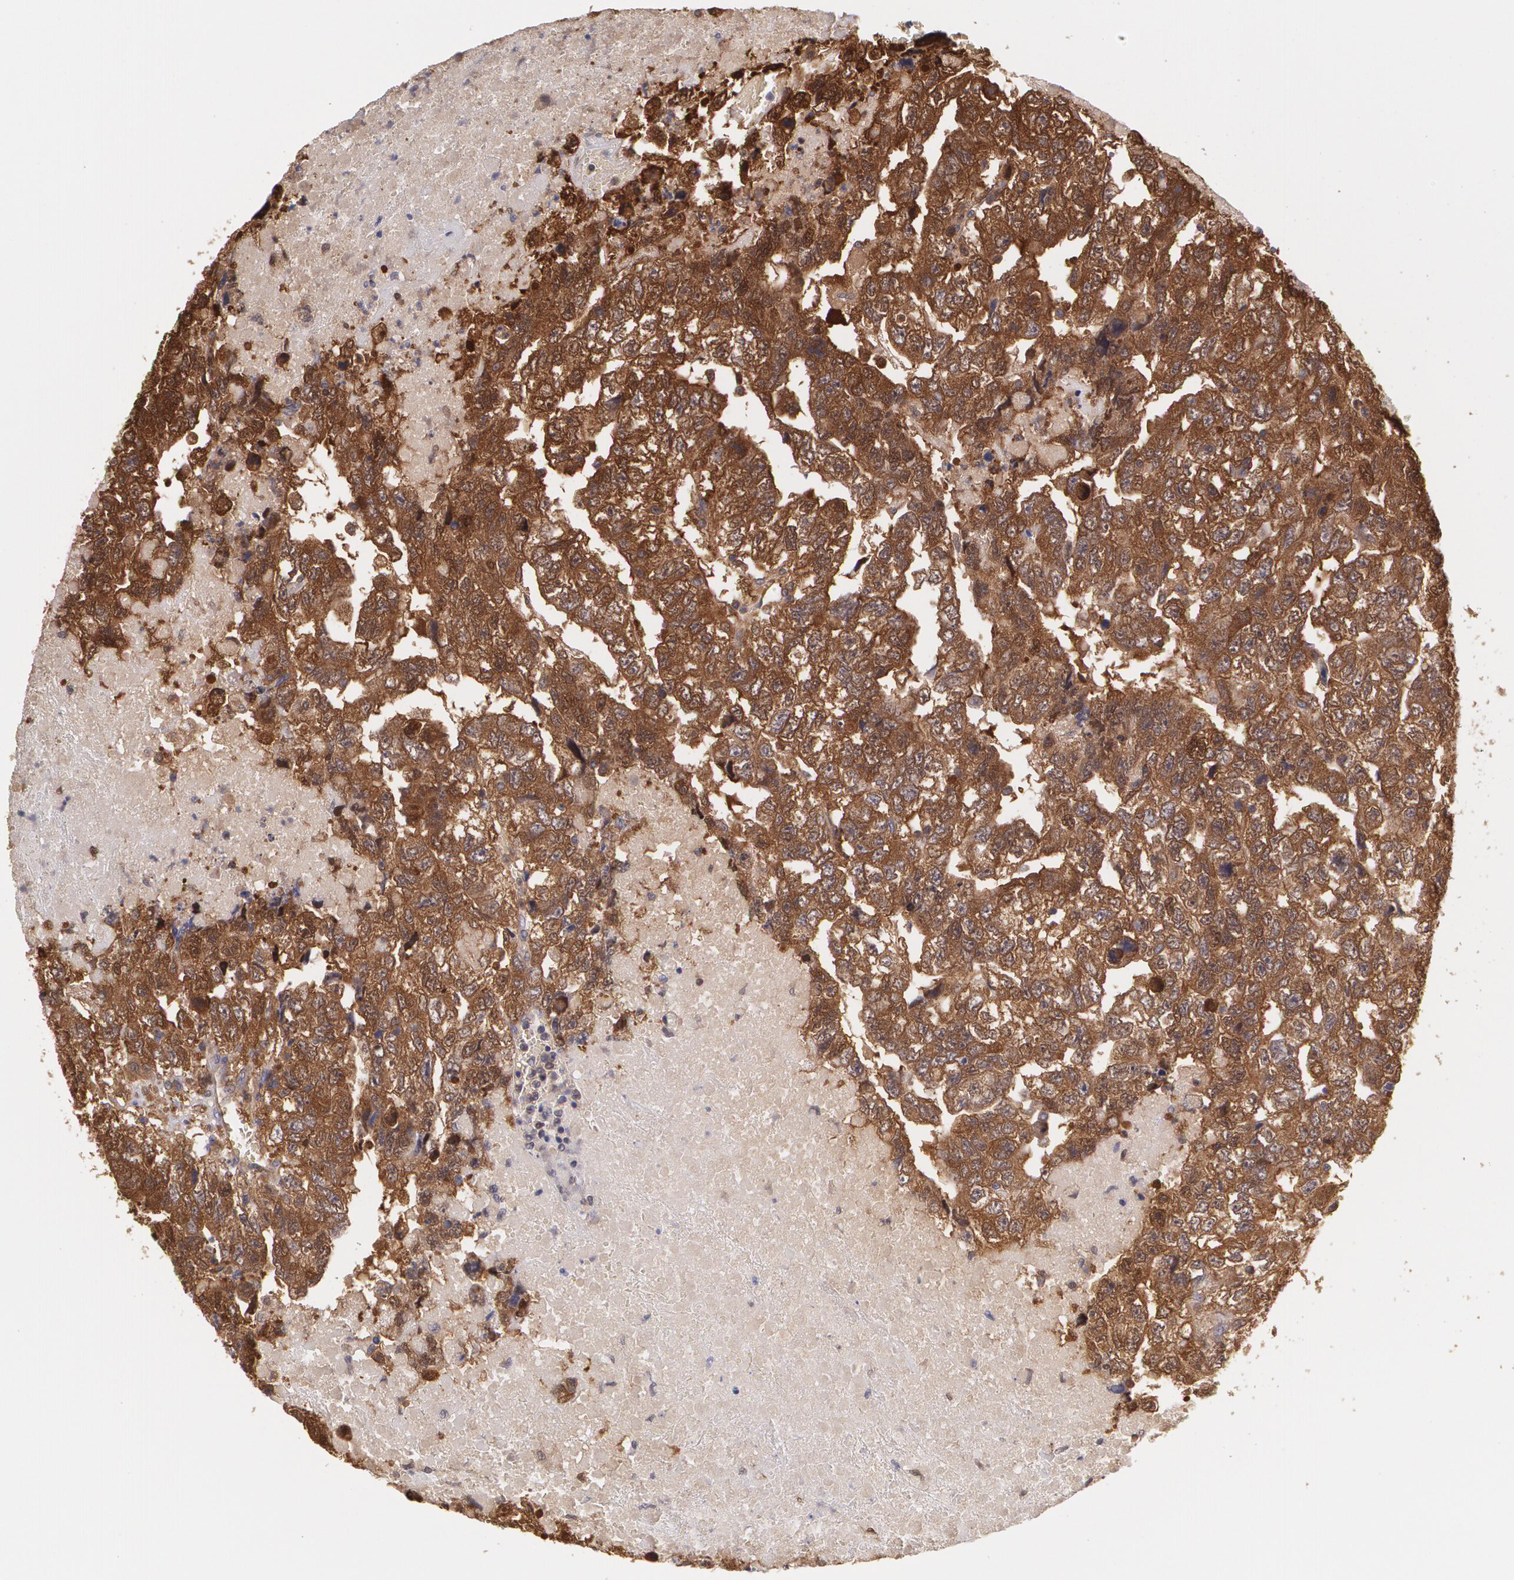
{"staining": {"intensity": "strong", "quantity": ">75%", "location": "cytoplasmic/membranous"}, "tissue": "testis cancer", "cell_type": "Tumor cells", "image_type": "cancer", "snomed": [{"axis": "morphology", "description": "Carcinoma, Embryonal, NOS"}, {"axis": "topography", "description": "Testis"}], "caption": "High-power microscopy captured an immunohistochemistry image of testis embryonal carcinoma, revealing strong cytoplasmic/membranous expression in approximately >75% of tumor cells.", "gene": "HSPH1", "patient": {"sex": "male", "age": 36}}